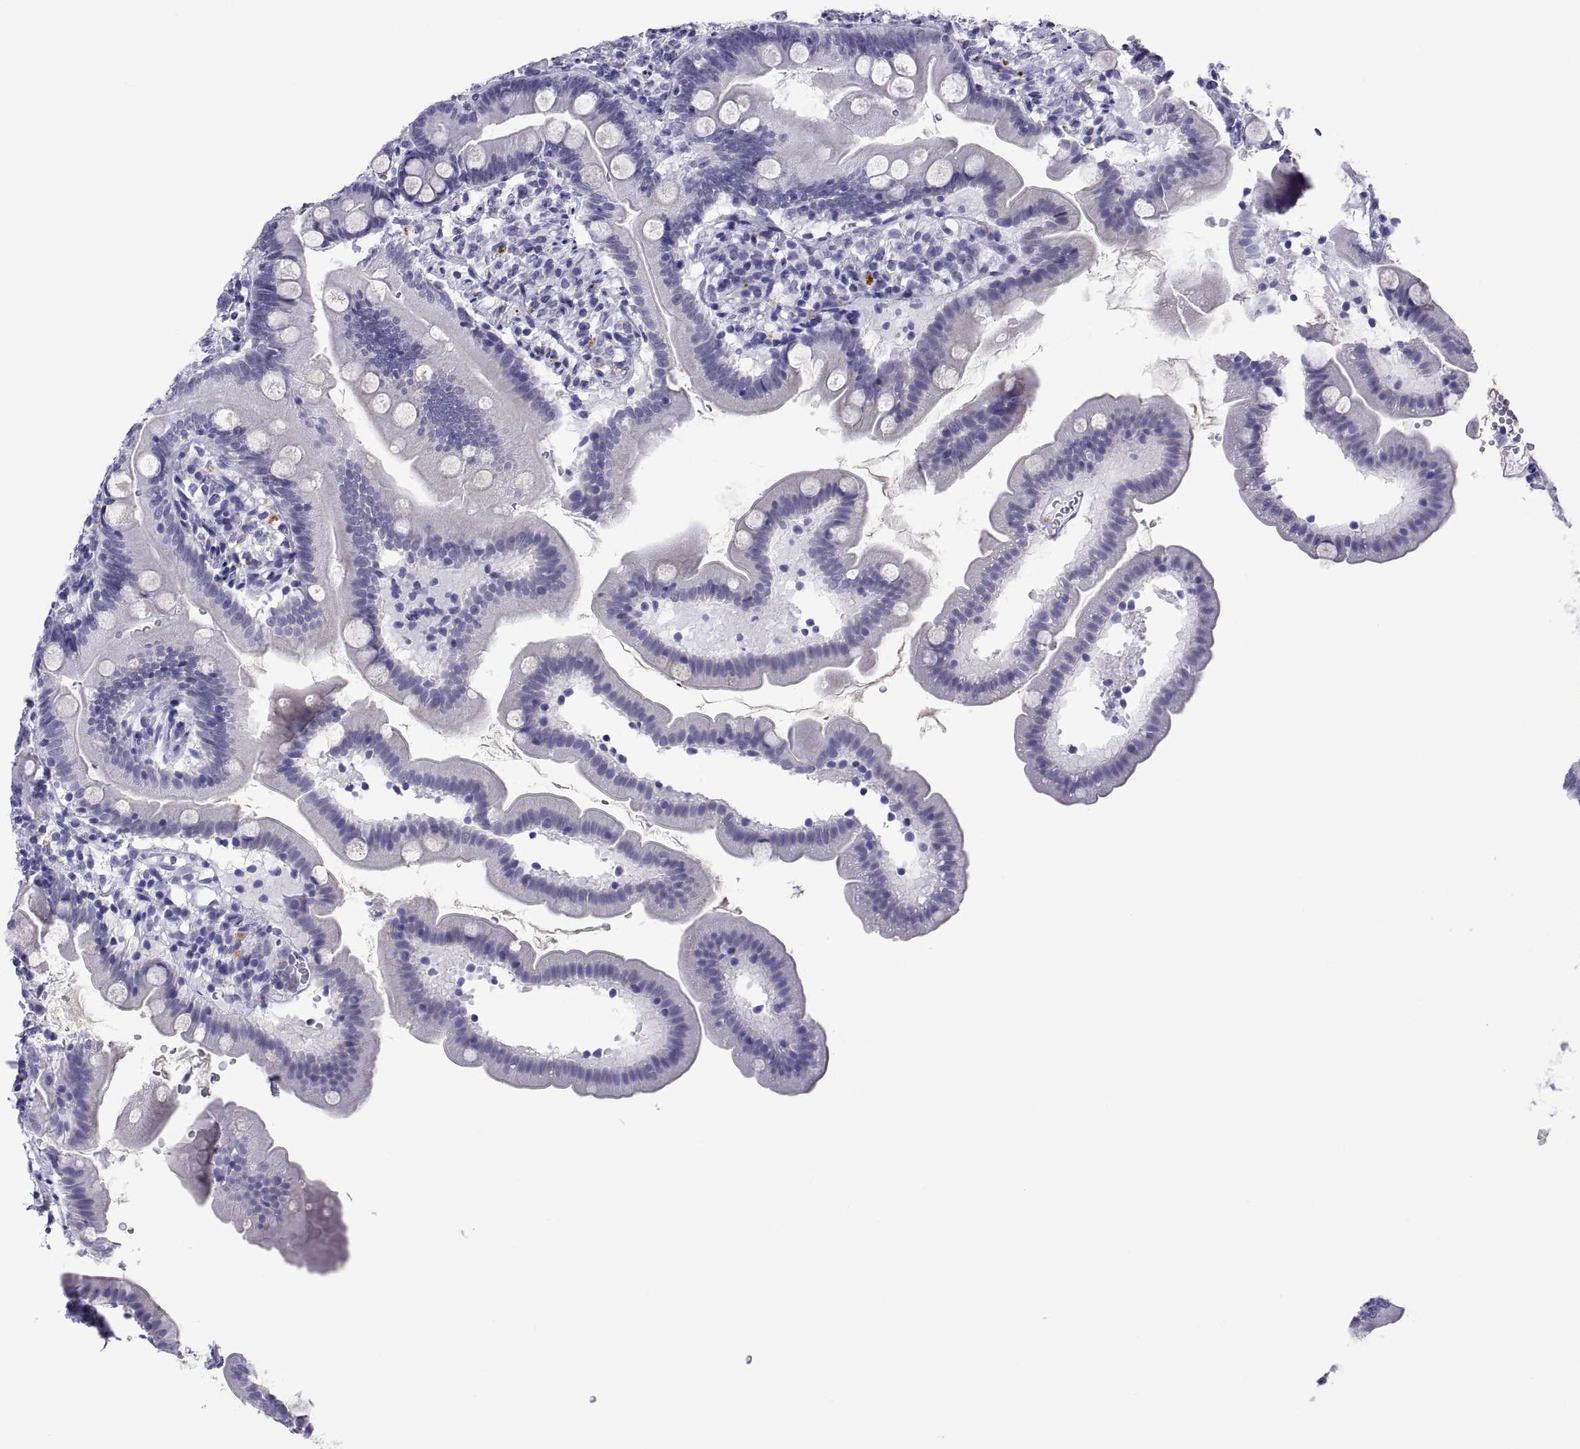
{"staining": {"intensity": "negative", "quantity": "none", "location": "none"}, "tissue": "duodenum", "cell_type": "Glandular cells", "image_type": "normal", "snomed": [{"axis": "morphology", "description": "Normal tissue, NOS"}, {"axis": "topography", "description": "Duodenum"}], "caption": "IHC image of normal human duodenum stained for a protein (brown), which displays no positivity in glandular cells. The staining was performed using DAB (3,3'-diaminobenzidine) to visualize the protein expression in brown, while the nuclei were stained in blue with hematoxylin (Magnification: 20x).", "gene": "QRICH2", "patient": {"sex": "female", "age": 67}}